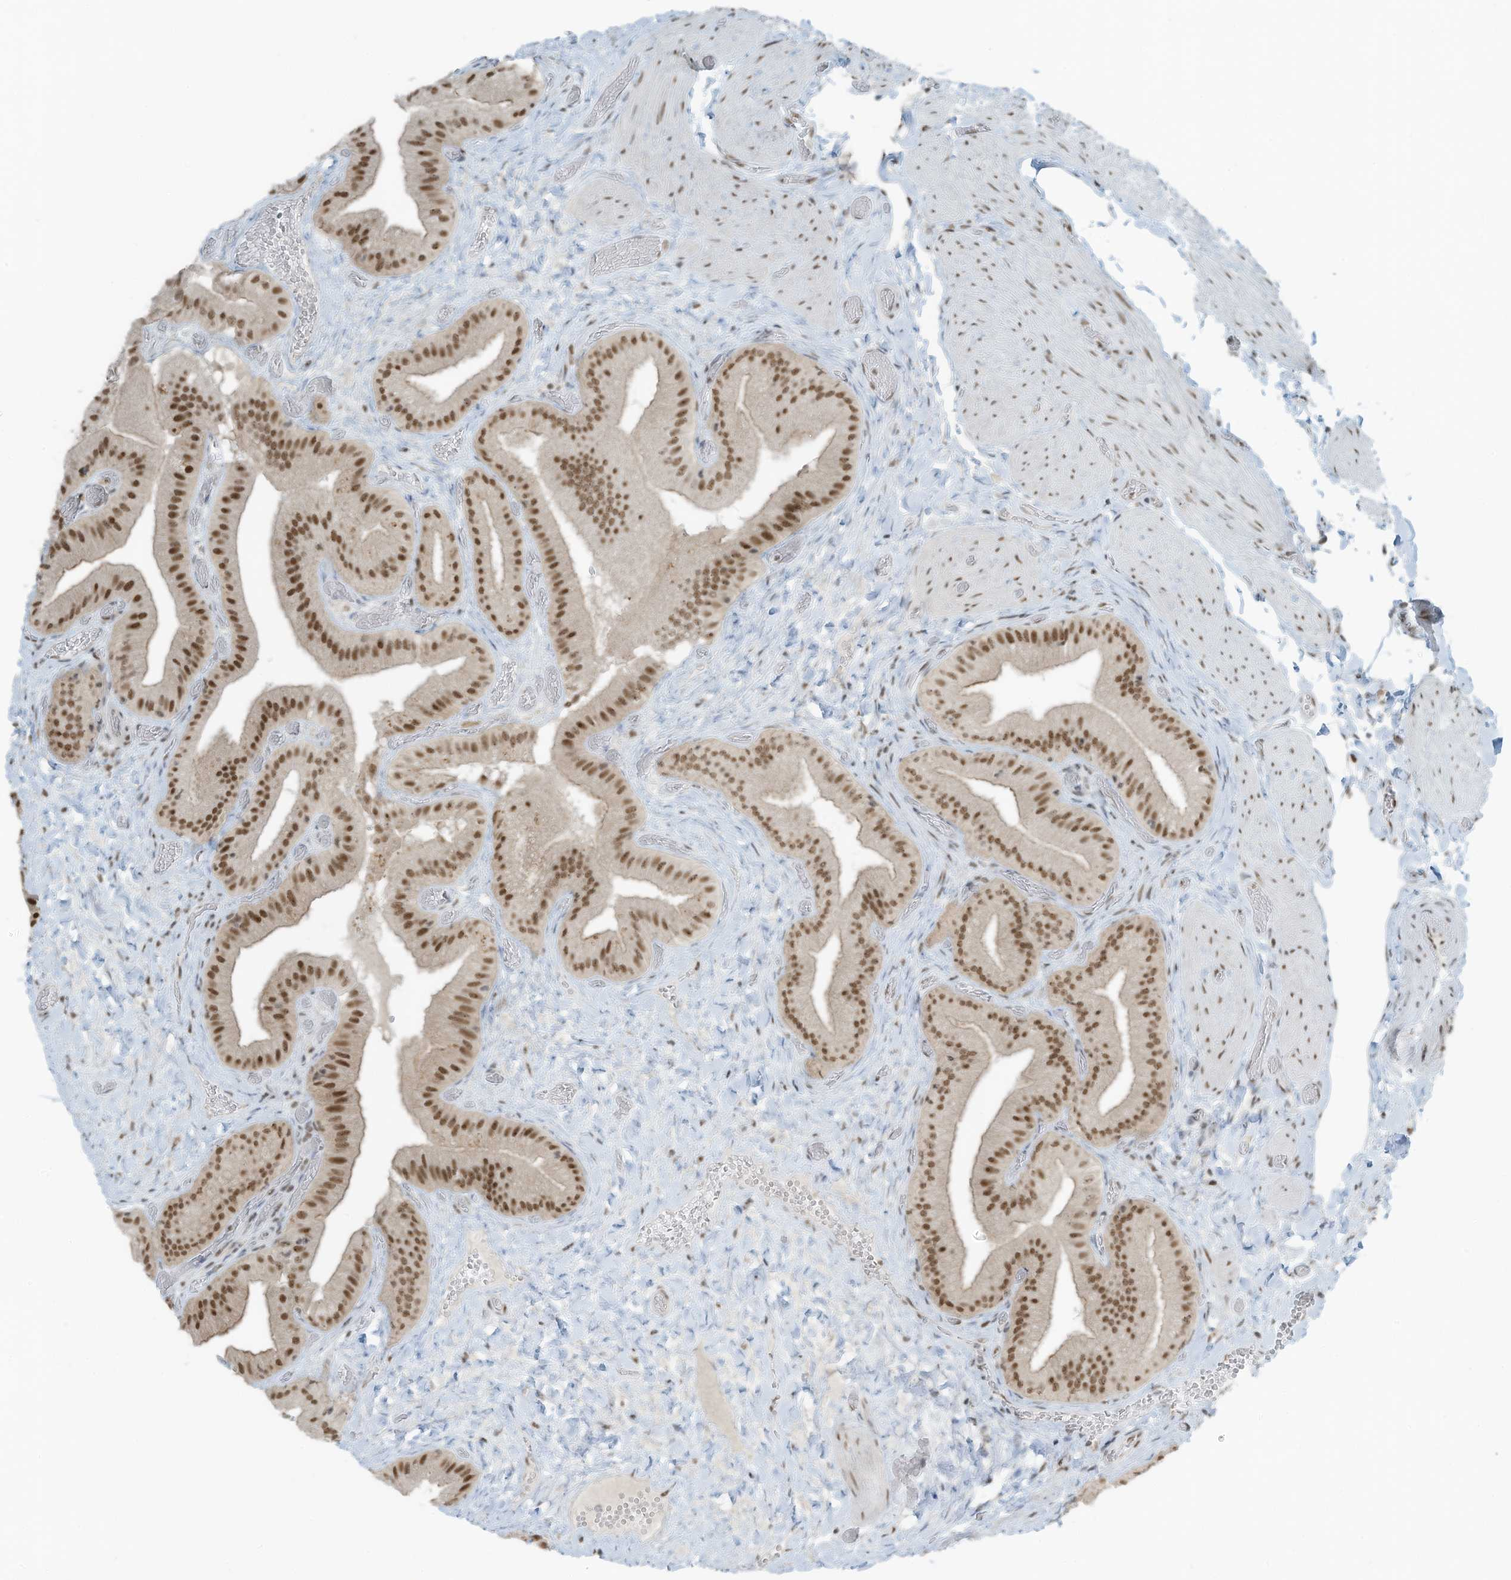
{"staining": {"intensity": "moderate", "quantity": ">75%", "location": "nuclear"}, "tissue": "gallbladder", "cell_type": "Glandular cells", "image_type": "normal", "snomed": [{"axis": "morphology", "description": "Normal tissue, NOS"}, {"axis": "topography", "description": "Gallbladder"}], "caption": "Immunohistochemical staining of benign human gallbladder exhibits >75% levels of moderate nuclear protein positivity in about >75% of glandular cells.", "gene": "WRNIP1", "patient": {"sex": "female", "age": 64}}